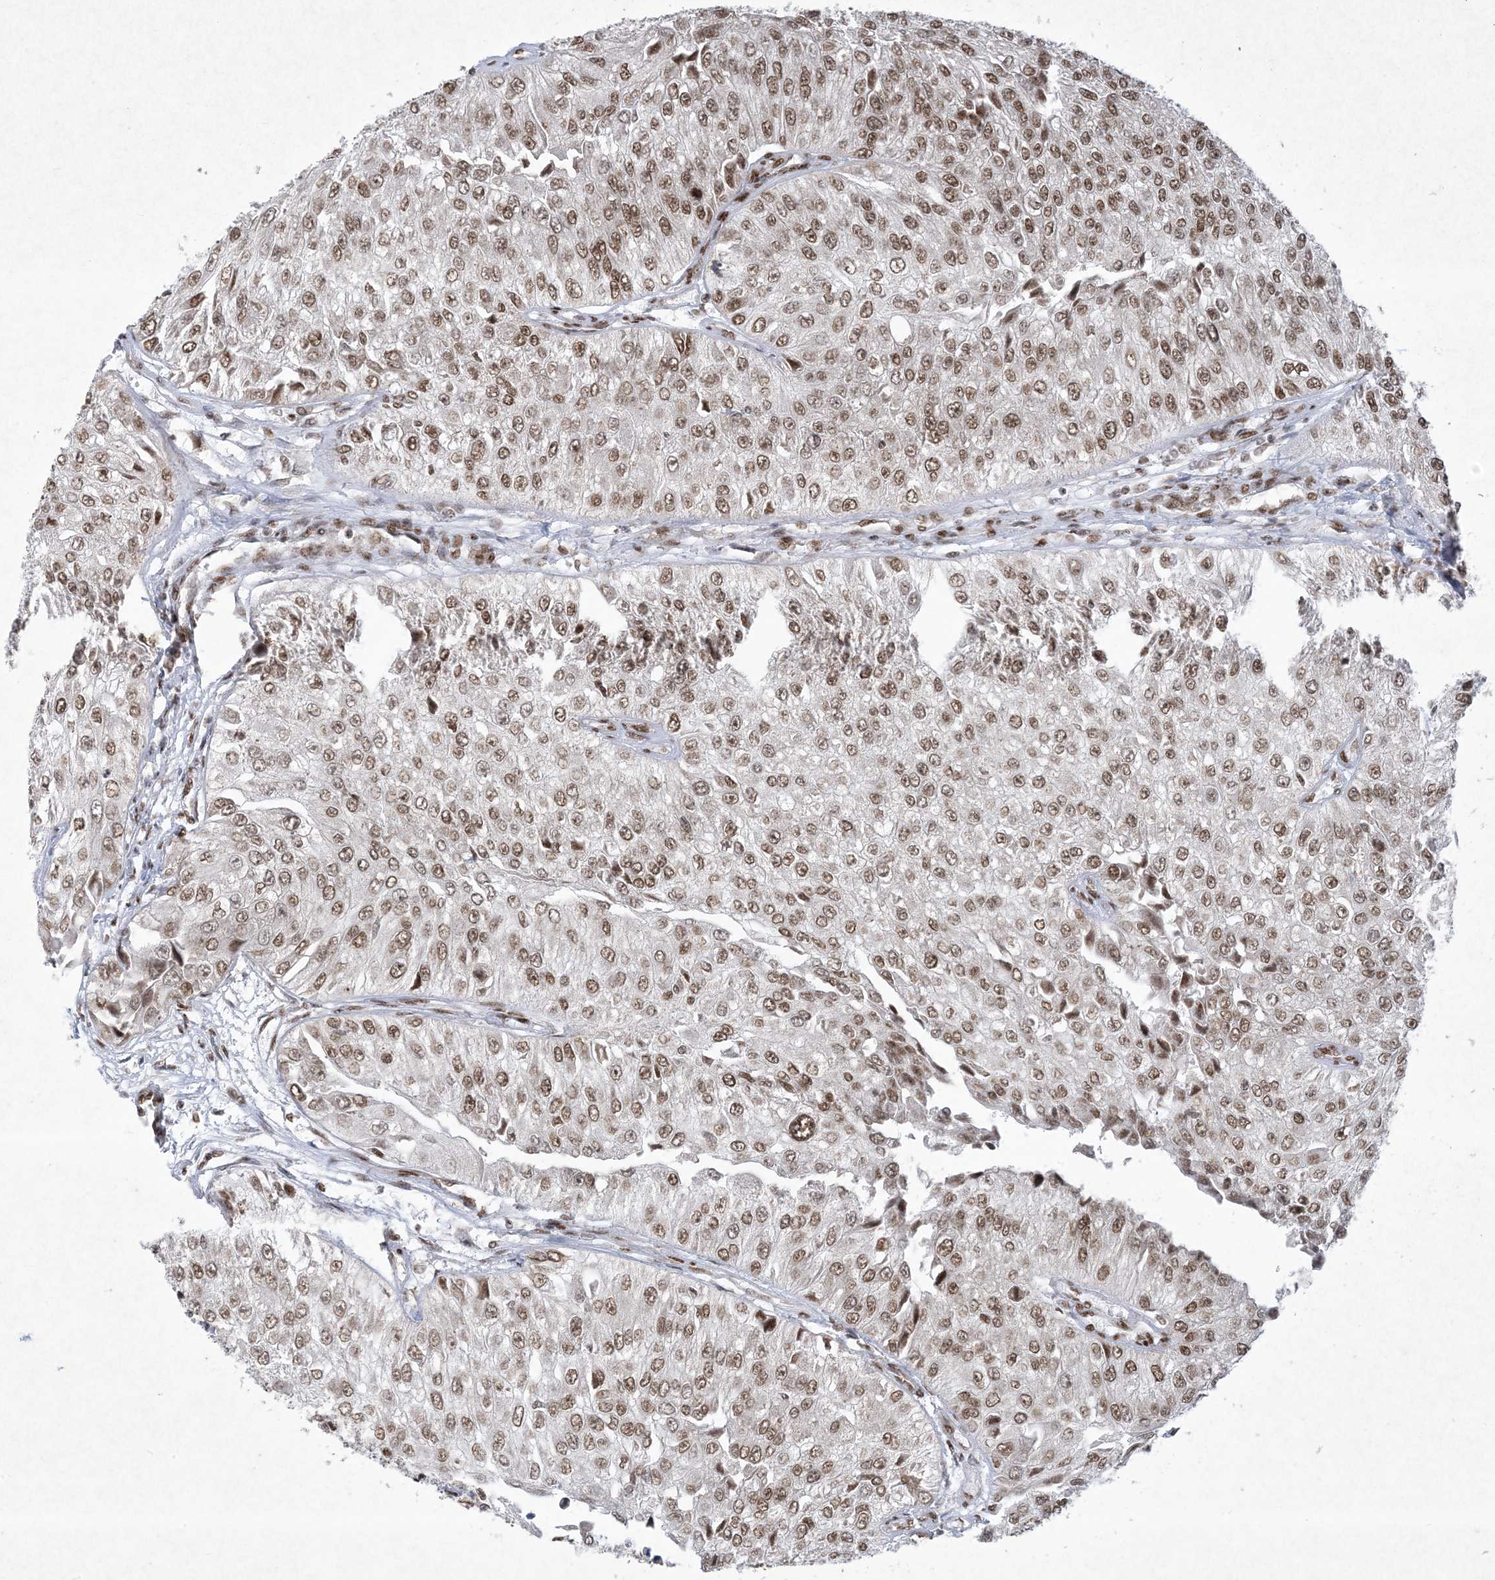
{"staining": {"intensity": "moderate", "quantity": ">75%", "location": "nuclear"}, "tissue": "urothelial cancer", "cell_type": "Tumor cells", "image_type": "cancer", "snomed": [{"axis": "morphology", "description": "Urothelial carcinoma, High grade"}, {"axis": "topography", "description": "Kidney"}, {"axis": "topography", "description": "Urinary bladder"}], "caption": "Immunohistochemistry photomicrograph of neoplastic tissue: urothelial carcinoma (high-grade) stained using immunohistochemistry exhibits medium levels of moderate protein expression localized specifically in the nuclear of tumor cells, appearing as a nuclear brown color.", "gene": "PKNOX2", "patient": {"sex": "male", "age": 77}}